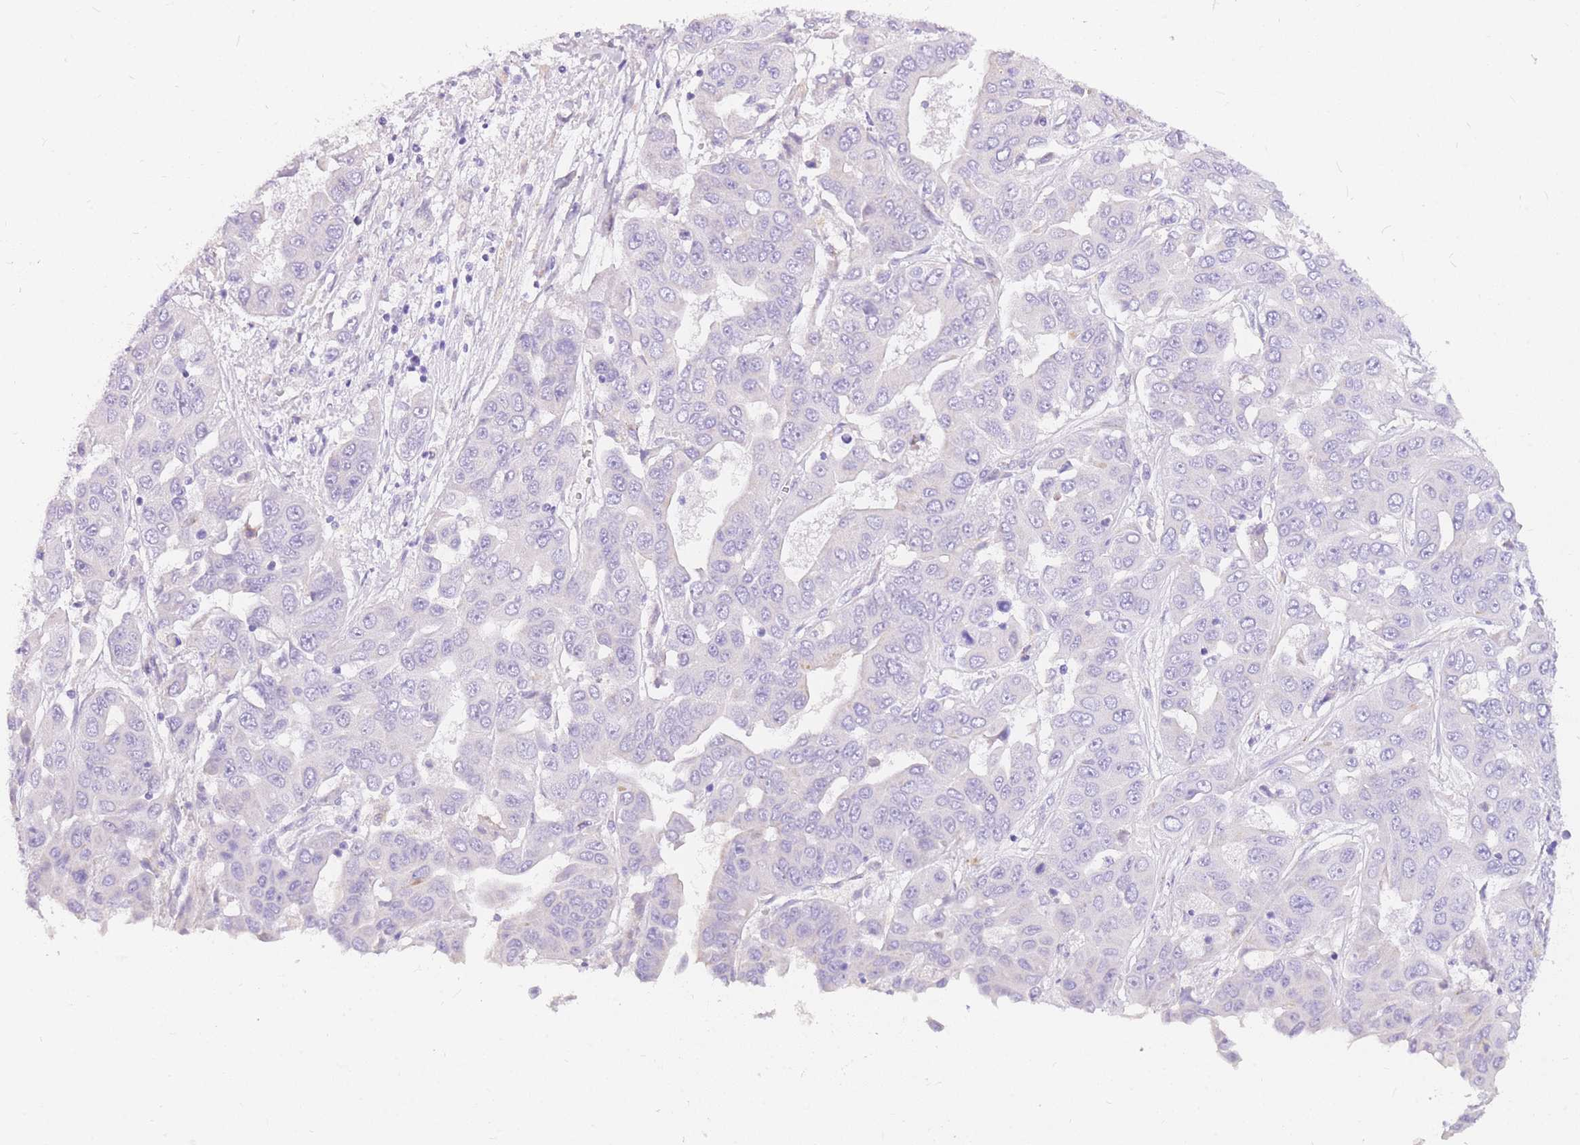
{"staining": {"intensity": "negative", "quantity": "none", "location": "none"}, "tissue": "liver cancer", "cell_type": "Tumor cells", "image_type": "cancer", "snomed": [{"axis": "morphology", "description": "Cholangiocarcinoma"}, {"axis": "topography", "description": "Liver"}], "caption": "Protein analysis of liver cancer (cholangiocarcinoma) displays no significant staining in tumor cells.", "gene": "UPK1A", "patient": {"sex": "female", "age": 52}}